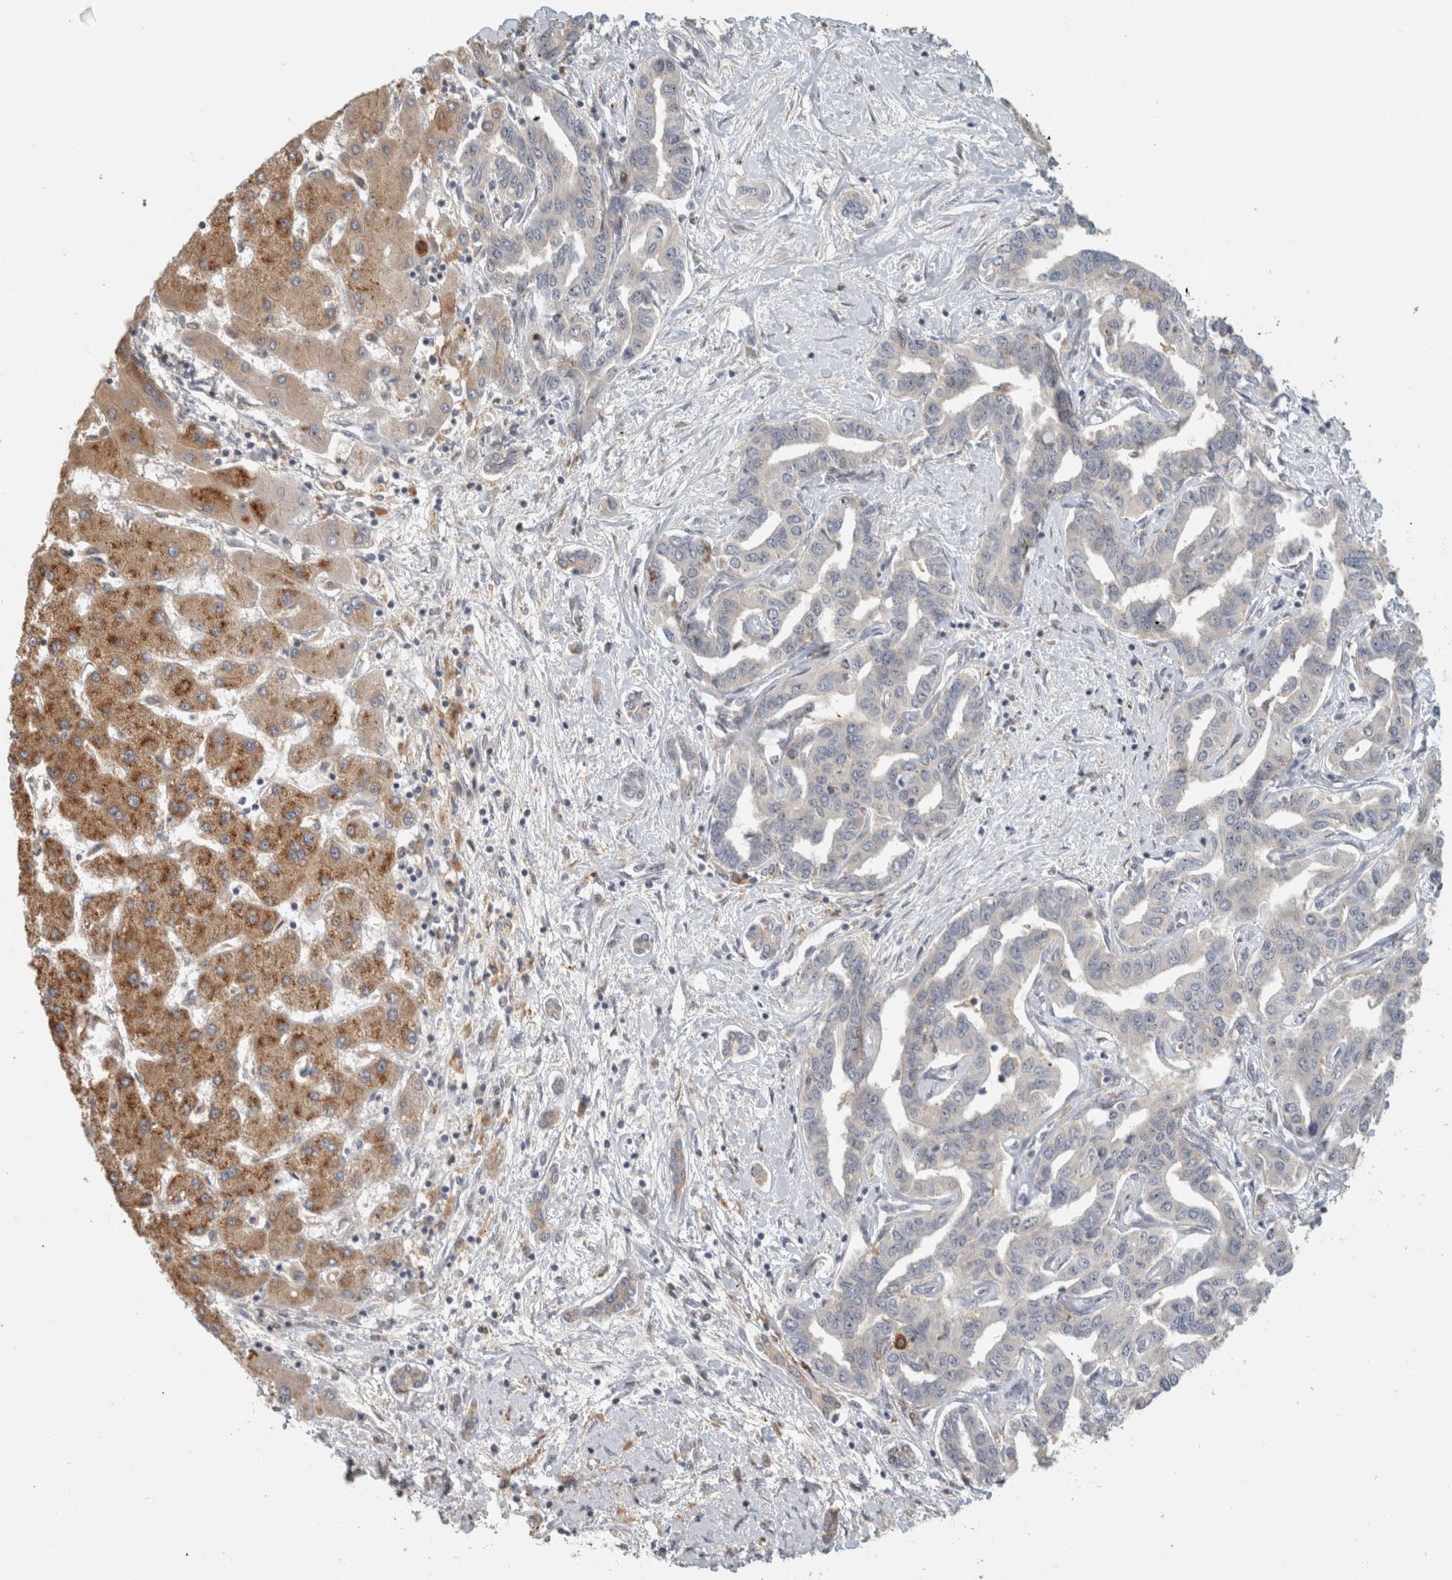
{"staining": {"intensity": "negative", "quantity": "none", "location": "none"}, "tissue": "liver cancer", "cell_type": "Tumor cells", "image_type": "cancer", "snomed": [{"axis": "morphology", "description": "Cholangiocarcinoma"}, {"axis": "topography", "description": "Liver"}], "caption": "Immunohistochemical staining of cholangiocarcinoma (liver) reveals no significant positivity in tumor cells.", "gene": "SIPA1L2", "patient": {"sex": "male", "age": 59}}